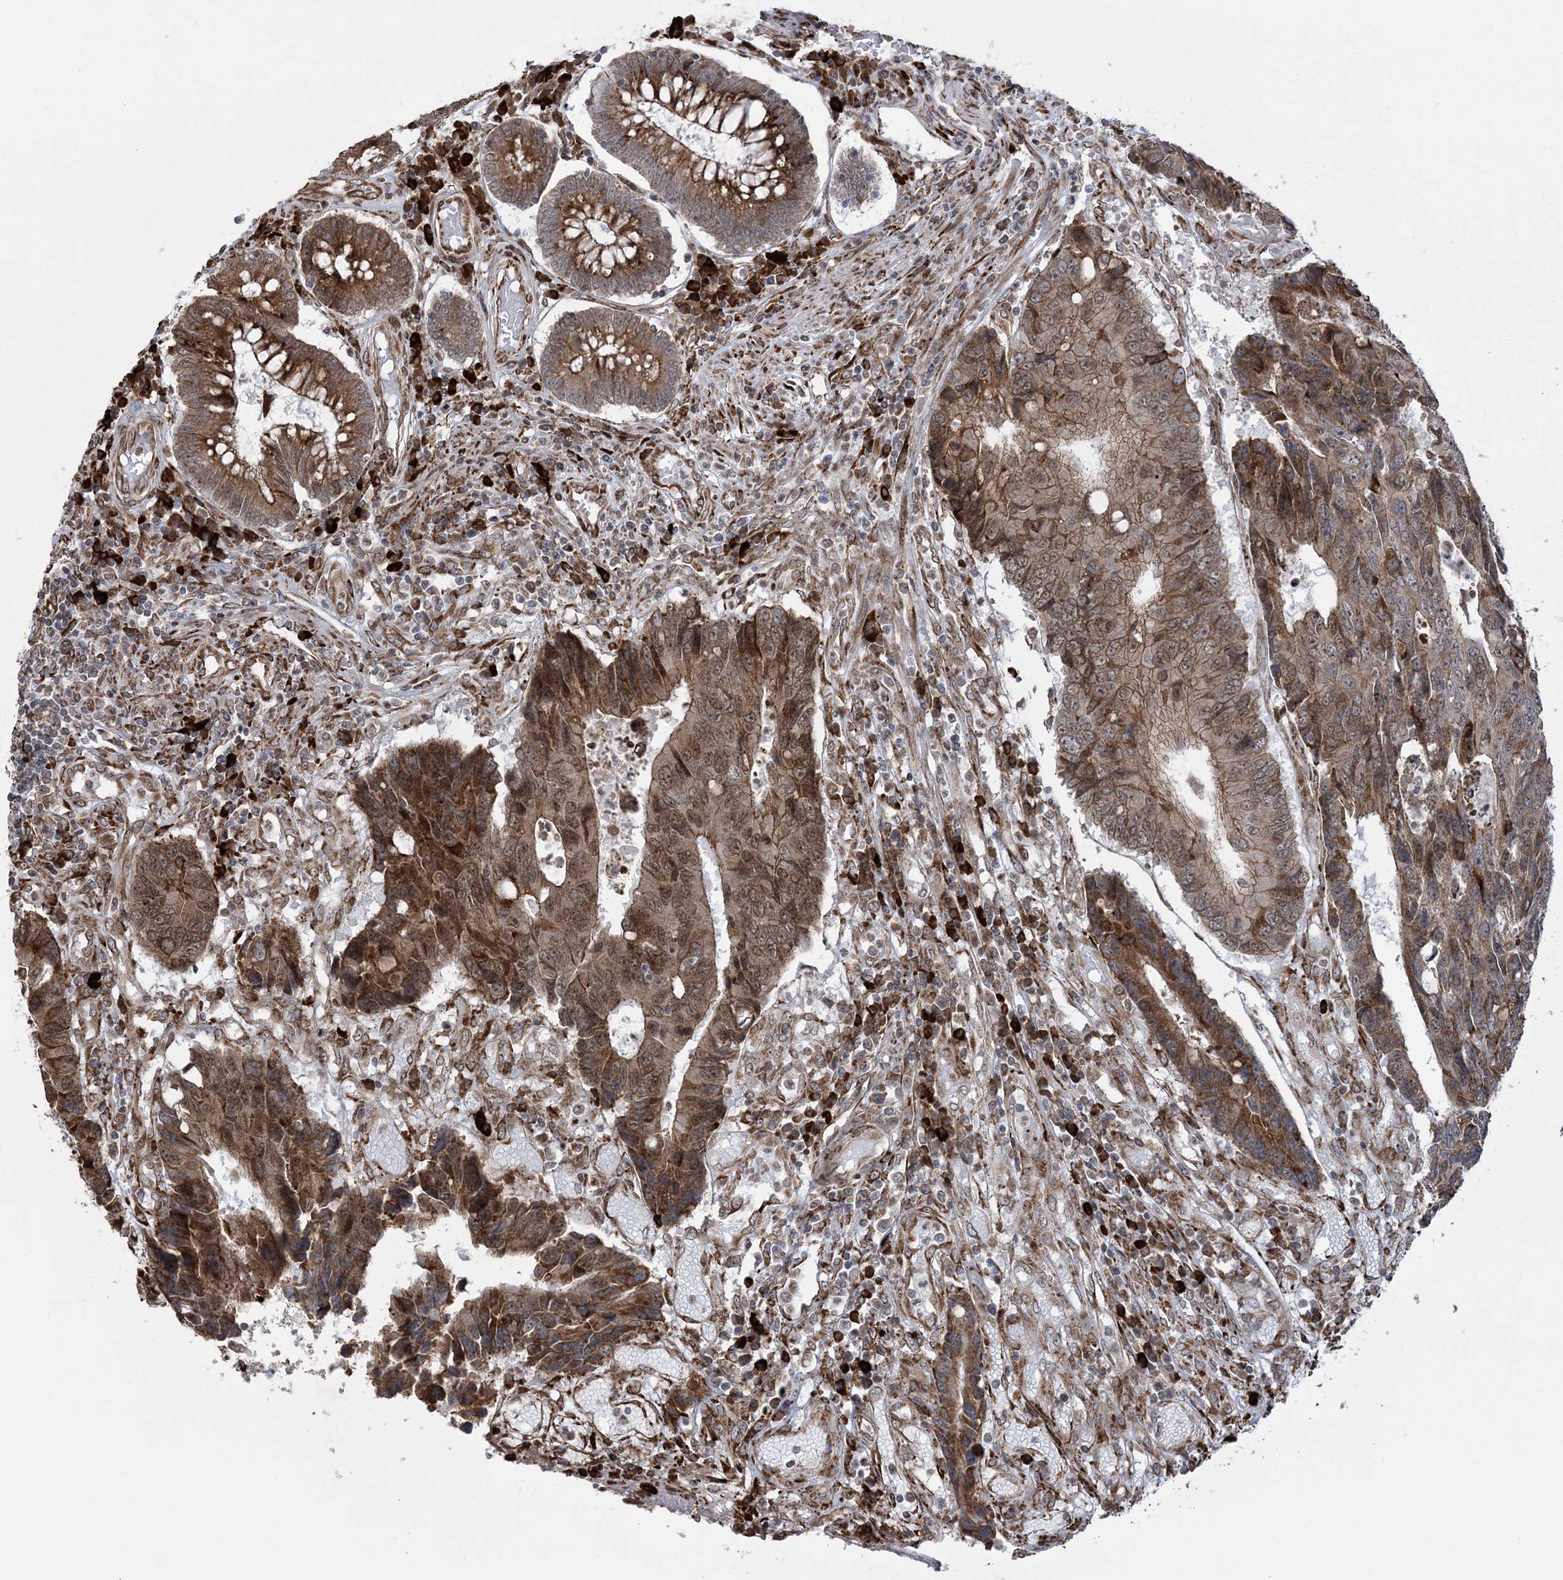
{"staining": {"intensity": "moderate", "quantity": ">75%", "location": "cytoplasmic/membranous,nuclear"}, "tissue": "colorectal cancer", "cell_type": "Tumor cells", "image_type": "cancer", "snomed": [{"axis": "morphology", "description": "Adenocarcinoma, NOS"}, {"axis": "topography", "description": "Rectum"}], "caption": "Immunohistochemistry staining of colorectal adenocarcinoma, which exhibits medium levels of moderate cytoplasmic/membranous and nuclear expression in about >75% of tumor cells indicating moderate cytoplasmic/membranous and nuclear protein positivity. The staining was performed using DAB (3,3'-diaminobenzidine) (brown) for protein detection and nuclei were counterstained in hematoxylin (blue).", "gene": "EFCAB12", "patient": {"sex": "male", "age": 84}}